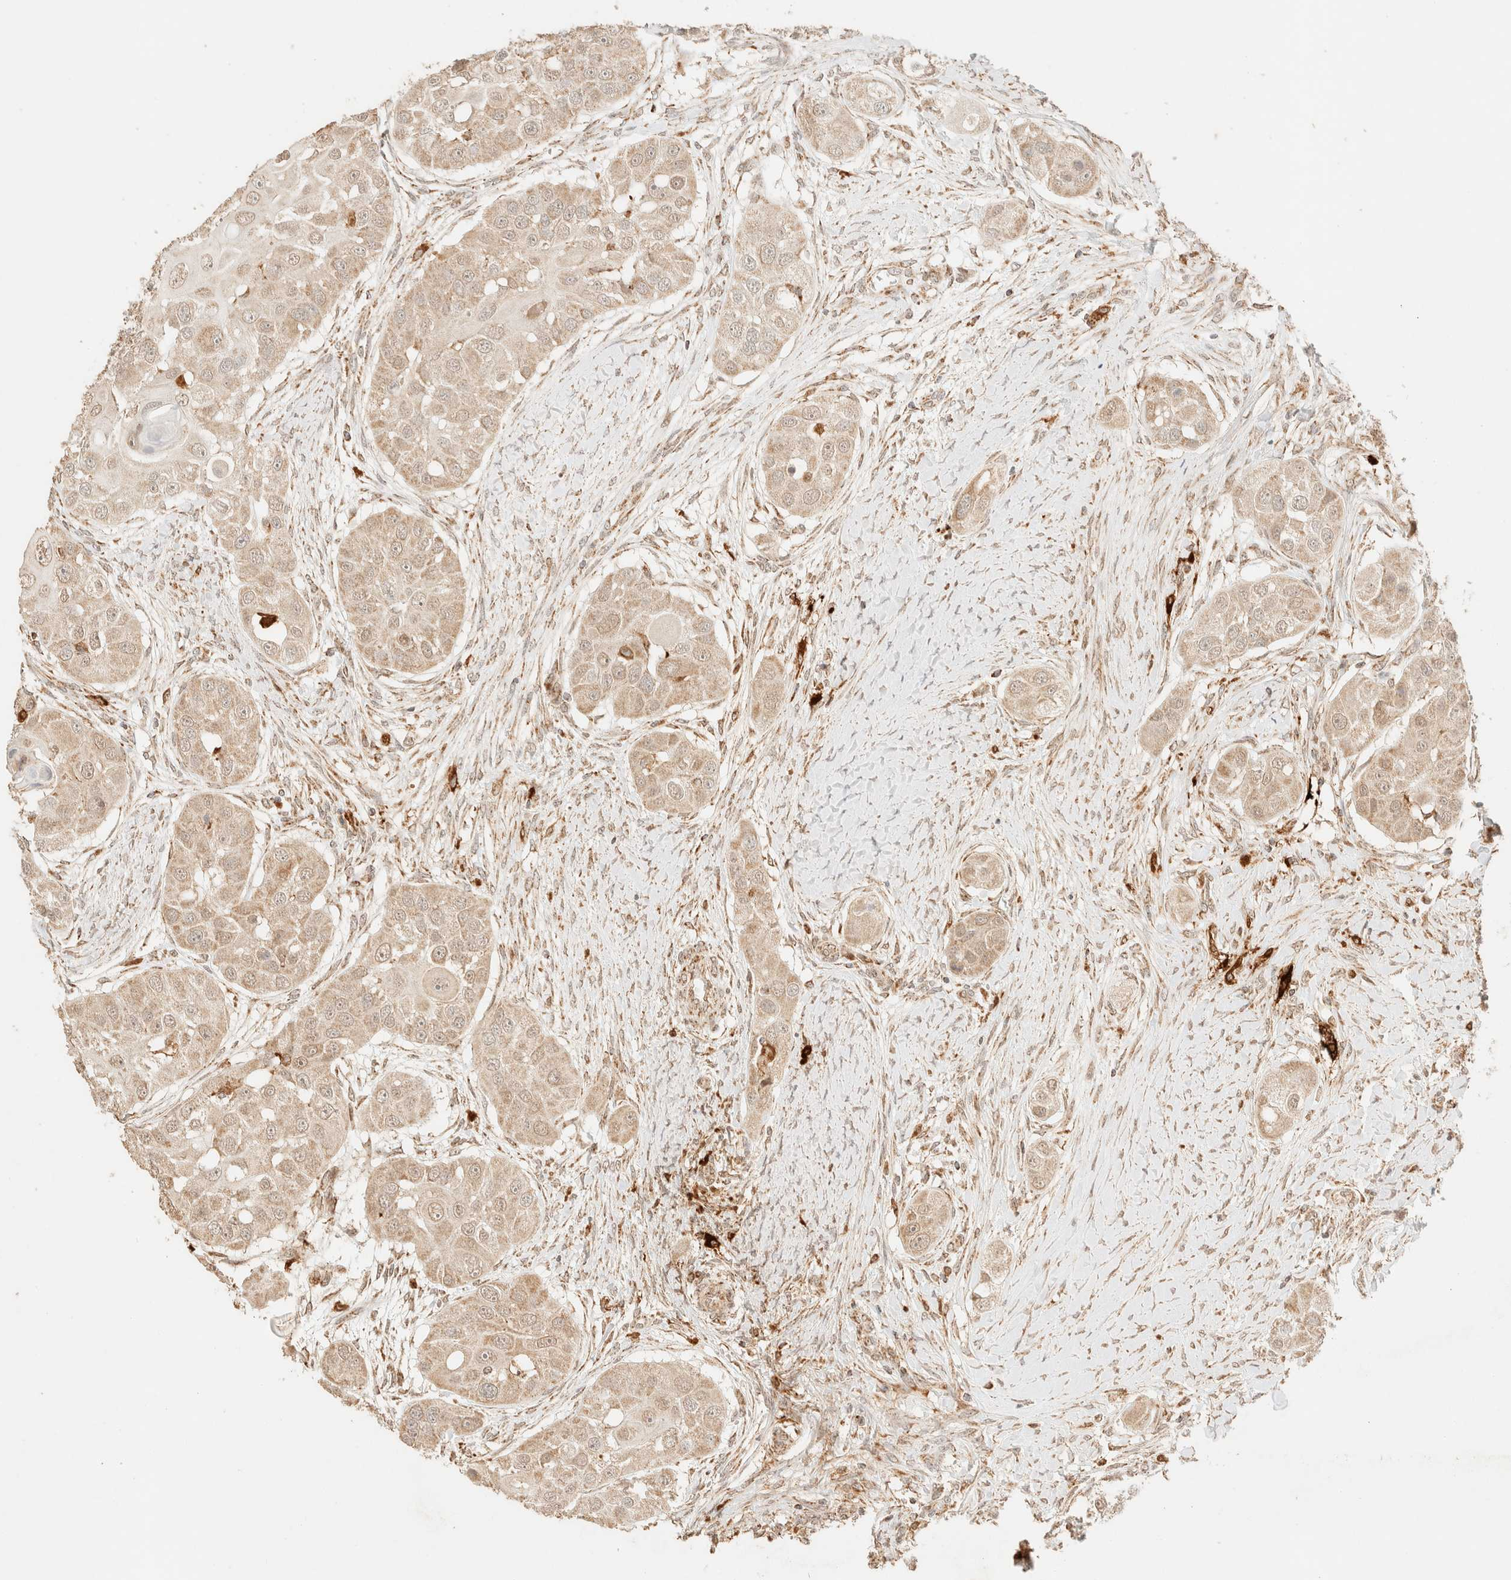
{"staining": {"intensity": "weak", "quantity": ">75%", "location": "cytoplasmic/membranous"}, "tissue": "head and neck cancer", "cell_type": "Tumor cells", "image_type": "cancer", "snomed": [{"axis": "morphology", "description": "Normal tissue, NOS"}, {"axis": "morphology", "description": "Squamous cell carcinoma, NOS"}, {"axis": "topography", "description": "Skeletal muscle"}, {"axis": "topography", "description": "Head-Neck"}], "caption": "A brown stain highlights weak cytoplasmic/membranous positivity of a protein in human head and neck cancer (squamous cell carcinoma) tumor cells.", "gene": "TACO1", "patient": {"sex": "male", "age": 51}}